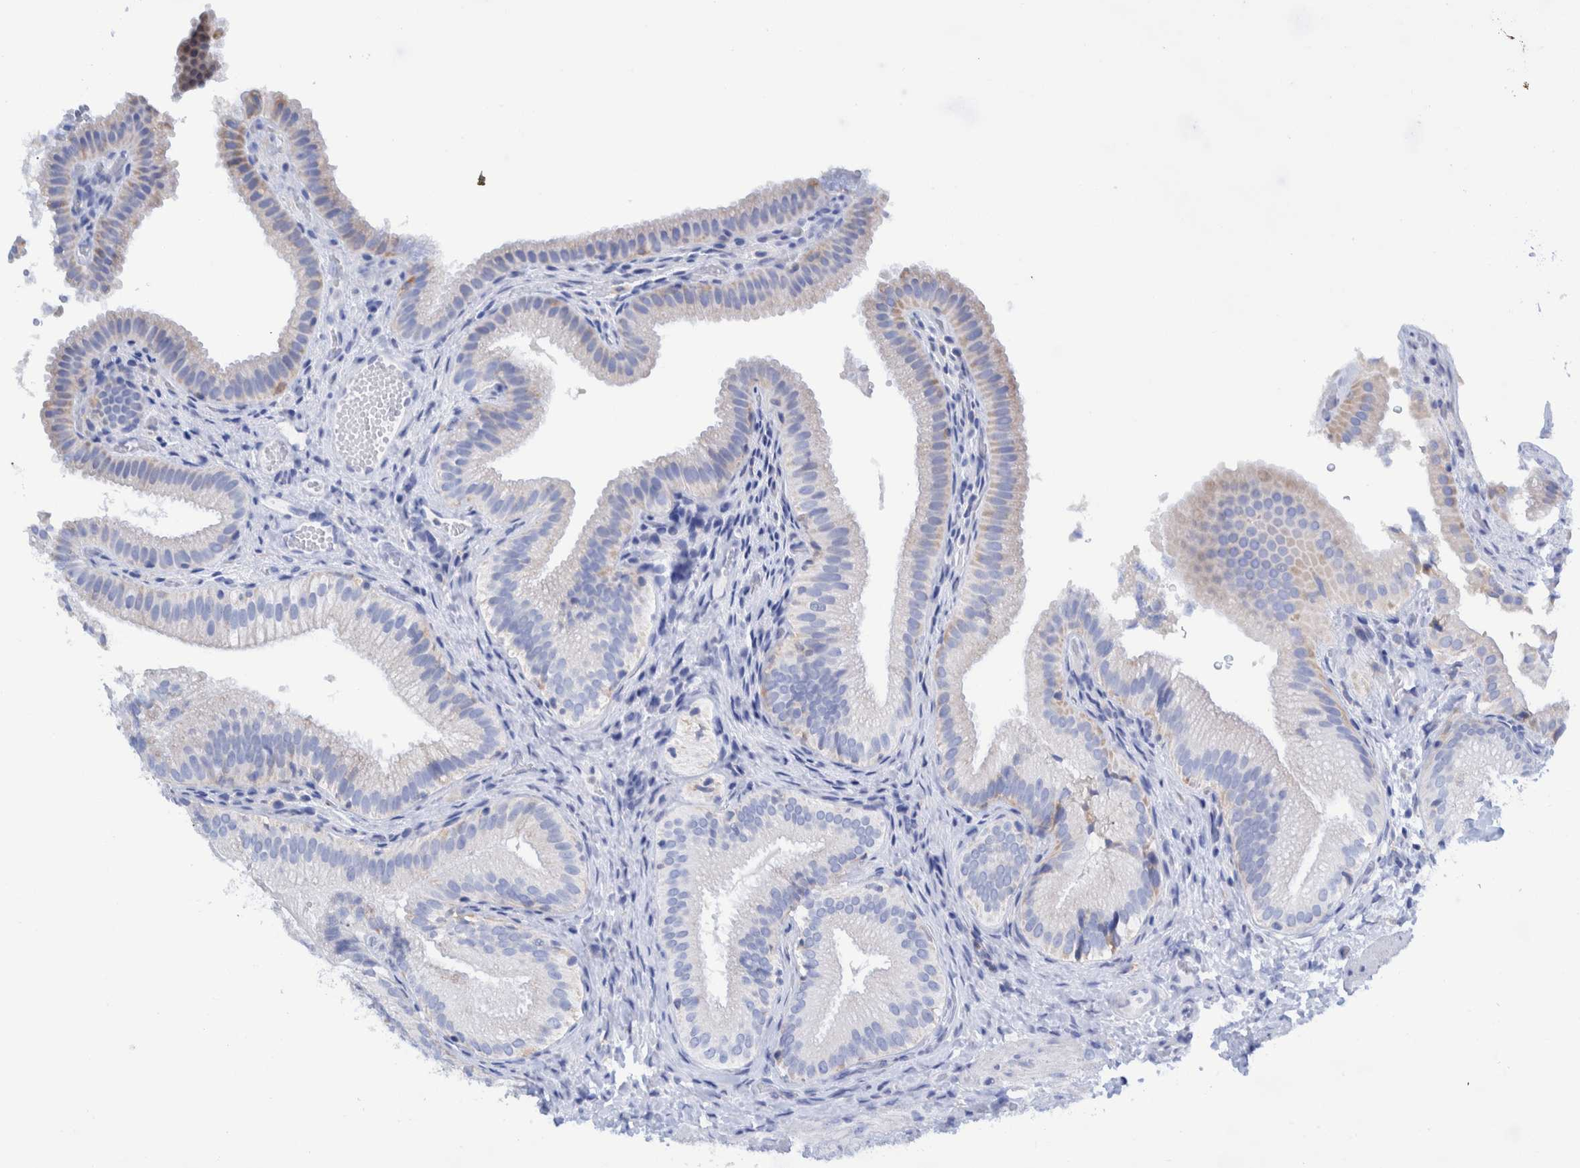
{"staining": {"intensity": "weak", "quantity": "<25%", "location": "cytoplasmic/membranous"}, "tissue": "gallbladder", "cell_type": "Glandular cells", "image_type": "normal", "snomed": [{"axis": "morphology", "description": "Normal tissue, NOS"}, {"axis": "topography", "description": "Gallbladder"}], "caption": "This is a photomicrograph of immunohistochemistry (IHC) staining of normal gallbladder, which shows no positivity in glandular cells. Nuclei are stained in blue.", "gene": "KRT14", "patient": {"sex": "female", "age": 30}}